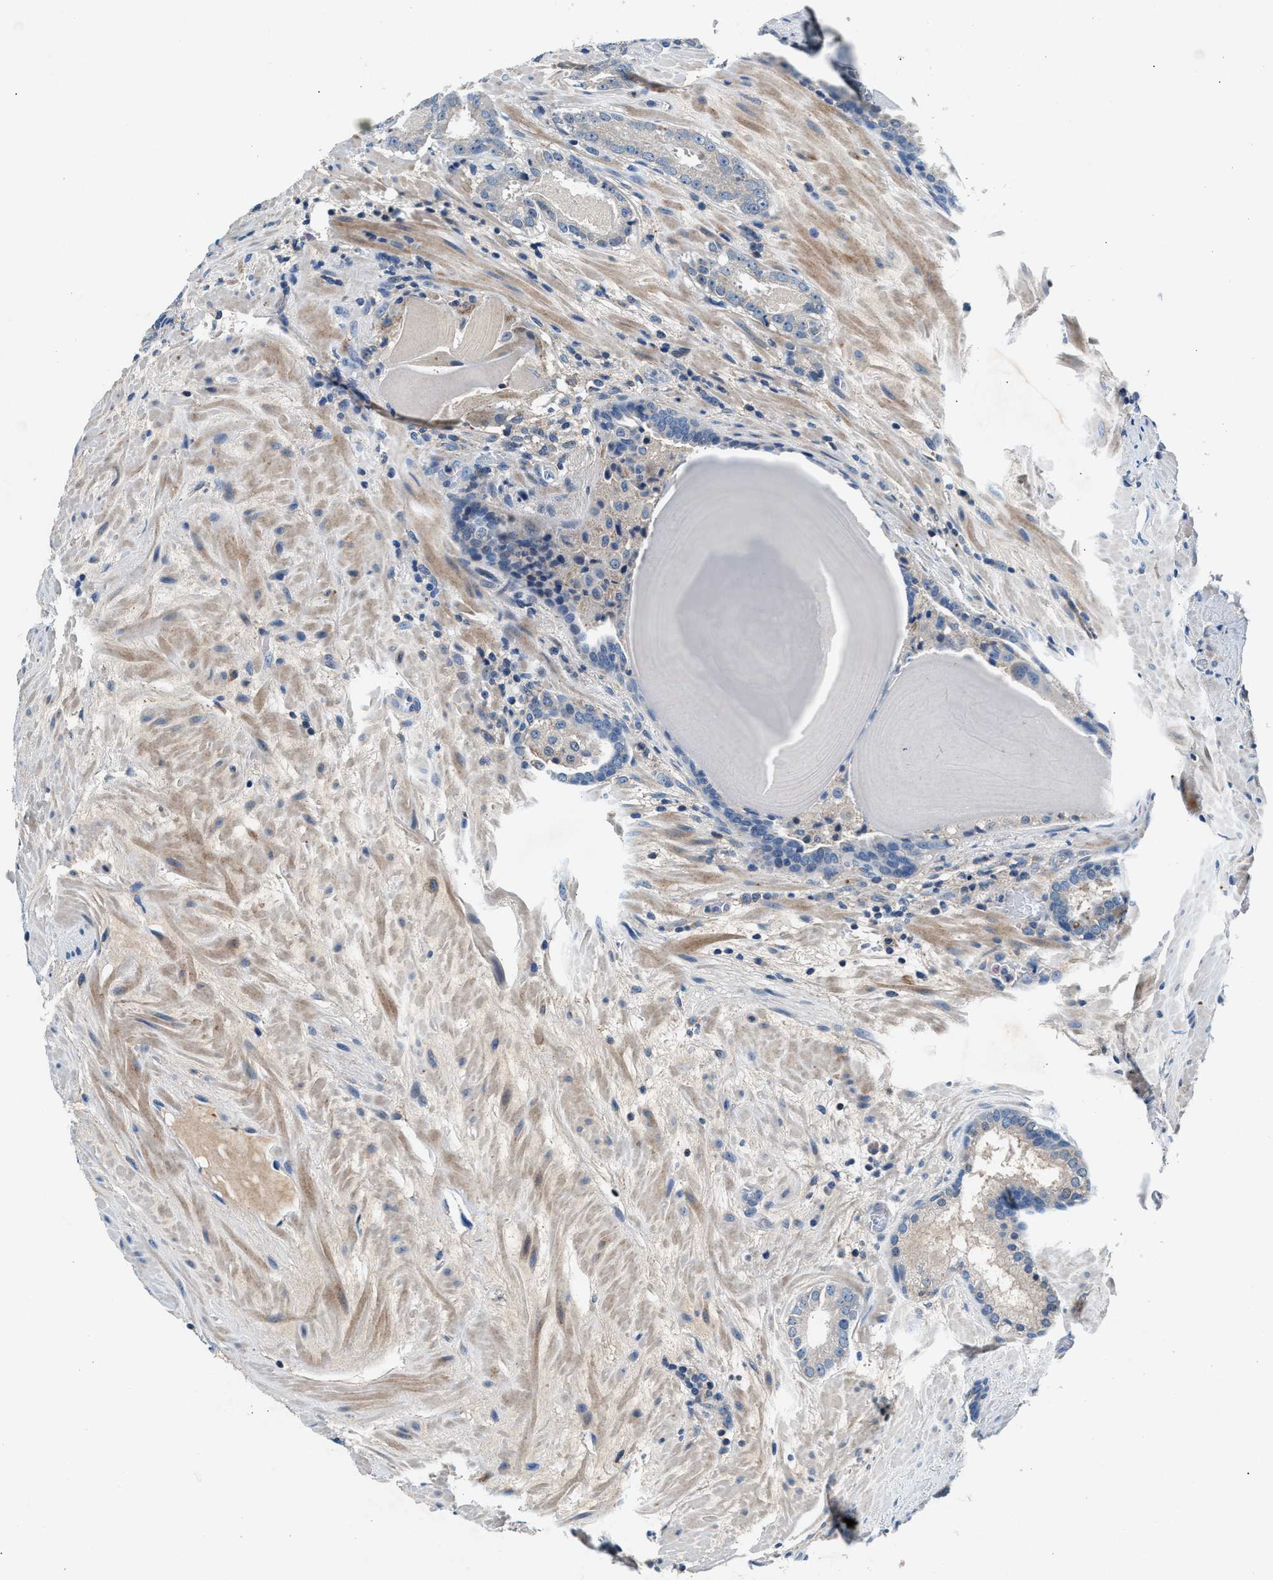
{"staining": {"intensity": "negative", "quantity": "none", "location": "none"}, "tissue": "prostate cancer", "cell_type": "Tumor cells", "image_type": "cancer", "snomed": [{"axis": "morphology", "description": "Adenocarcinoma, Low grade"}, {"axis": "topography", "description": "Prostate"}], "caption": "An immunohistochemistry (IHC) image of prostate cancer is shown. There is no staining in tumor cells of prostate cancer.", "gene": "DENND6B", "patient": {"sex": "male", "age": 69}}